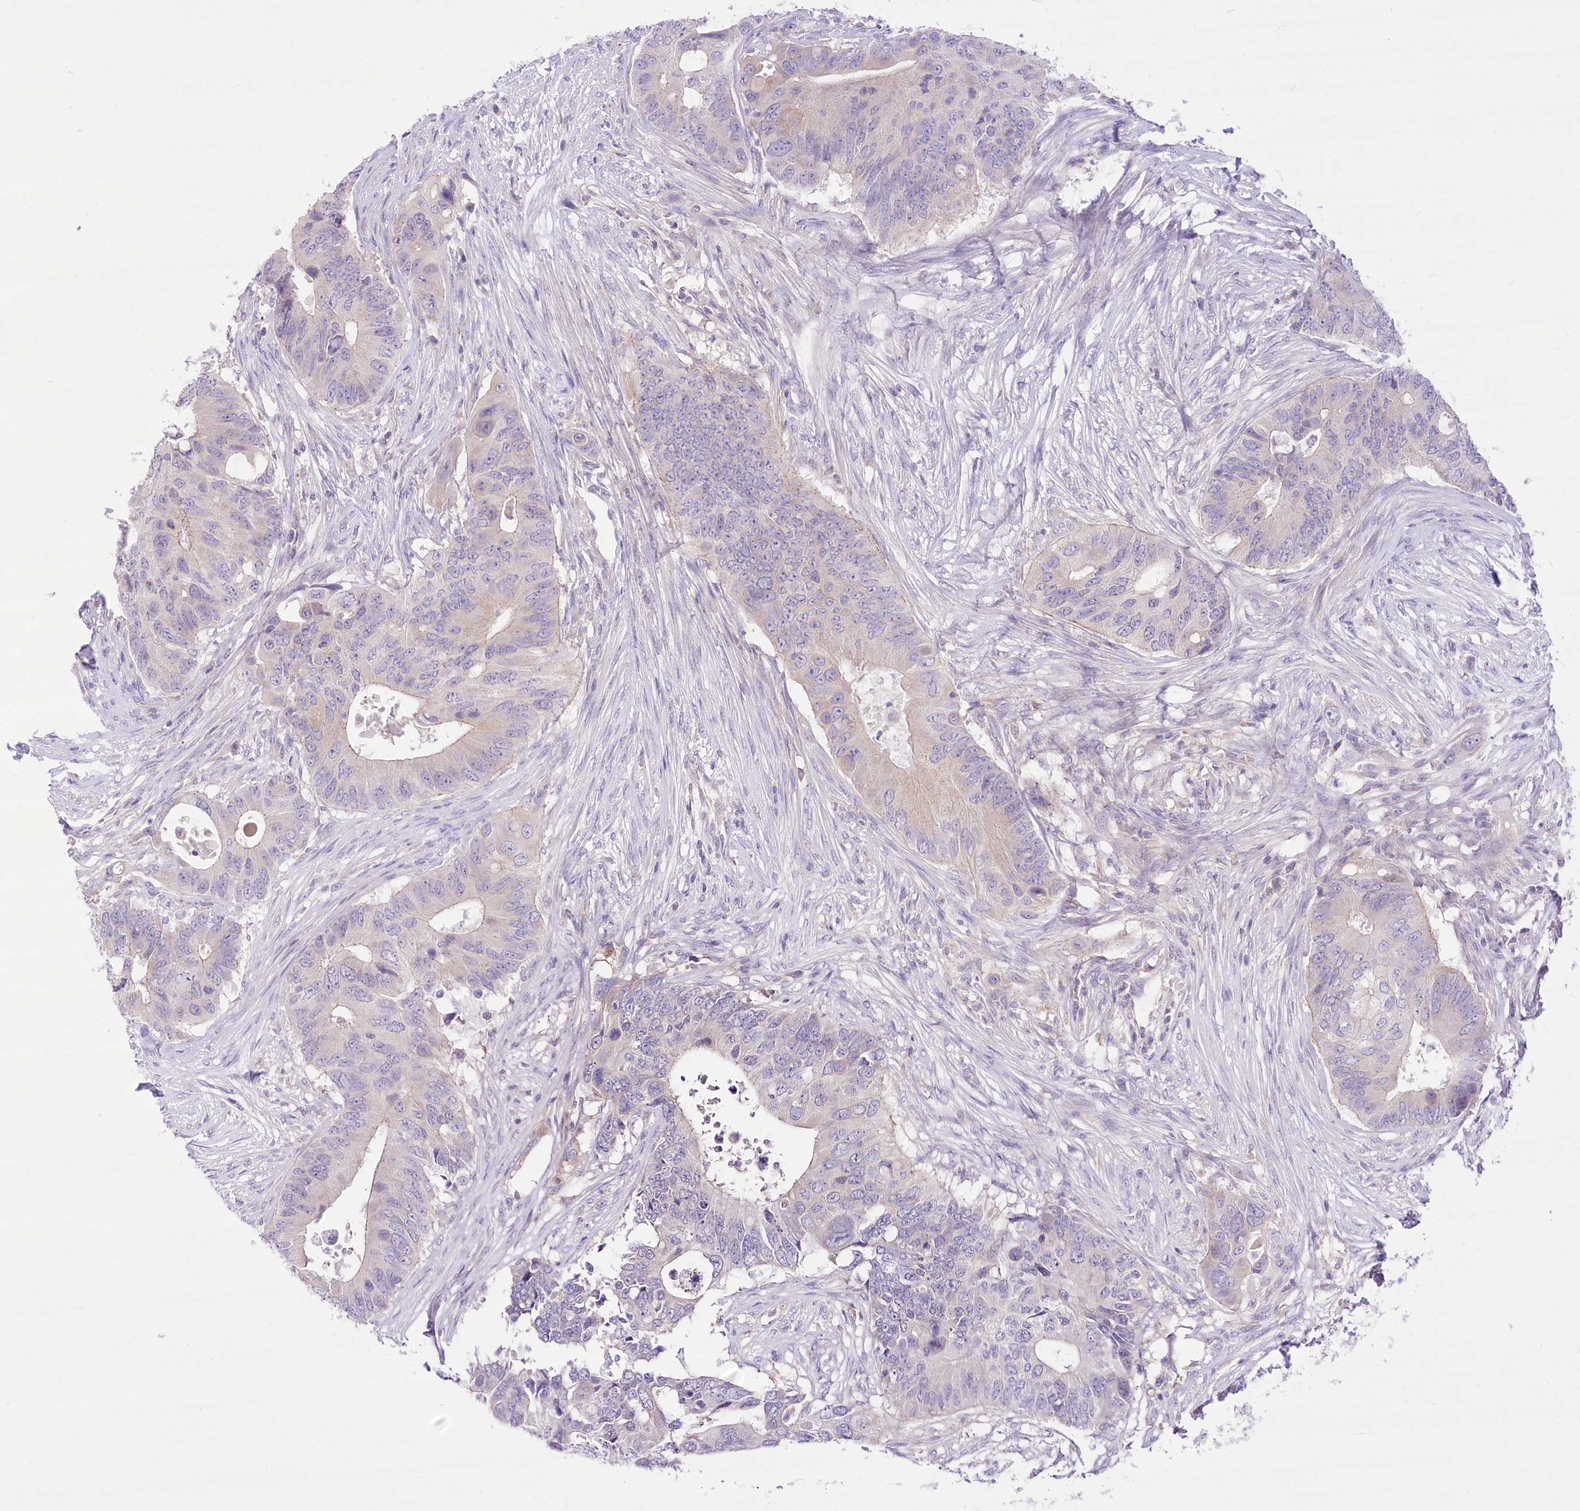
{"staining": {"intensity": "negative", "quantity": "none", "location": "none"}, "tissue": "colorectal cancer", "cell_type": "Tumor cells", "image_type": "cancer", "snomed": [{"axis": "morphology", "description": "Adenocarcinoma, NOS"}, {"axis": "topography", "description": "Colon"}], "caption": "High magnification brightfield microscopy of colorectal cancer stained with DAB (3,3'-diaminobenzidine) (brown) and counterstained with hematoxylin (blue): tumor cells show no significant expression. The staining was performed using DAB (3,3'-diaminobenzidine) to visualize the protein expression in brown, while the nuclei were stained in blue with hematoxylin (Magnification: 20x).", "gene": "HELT", "patient": {"sex": "male", "age": 71}}